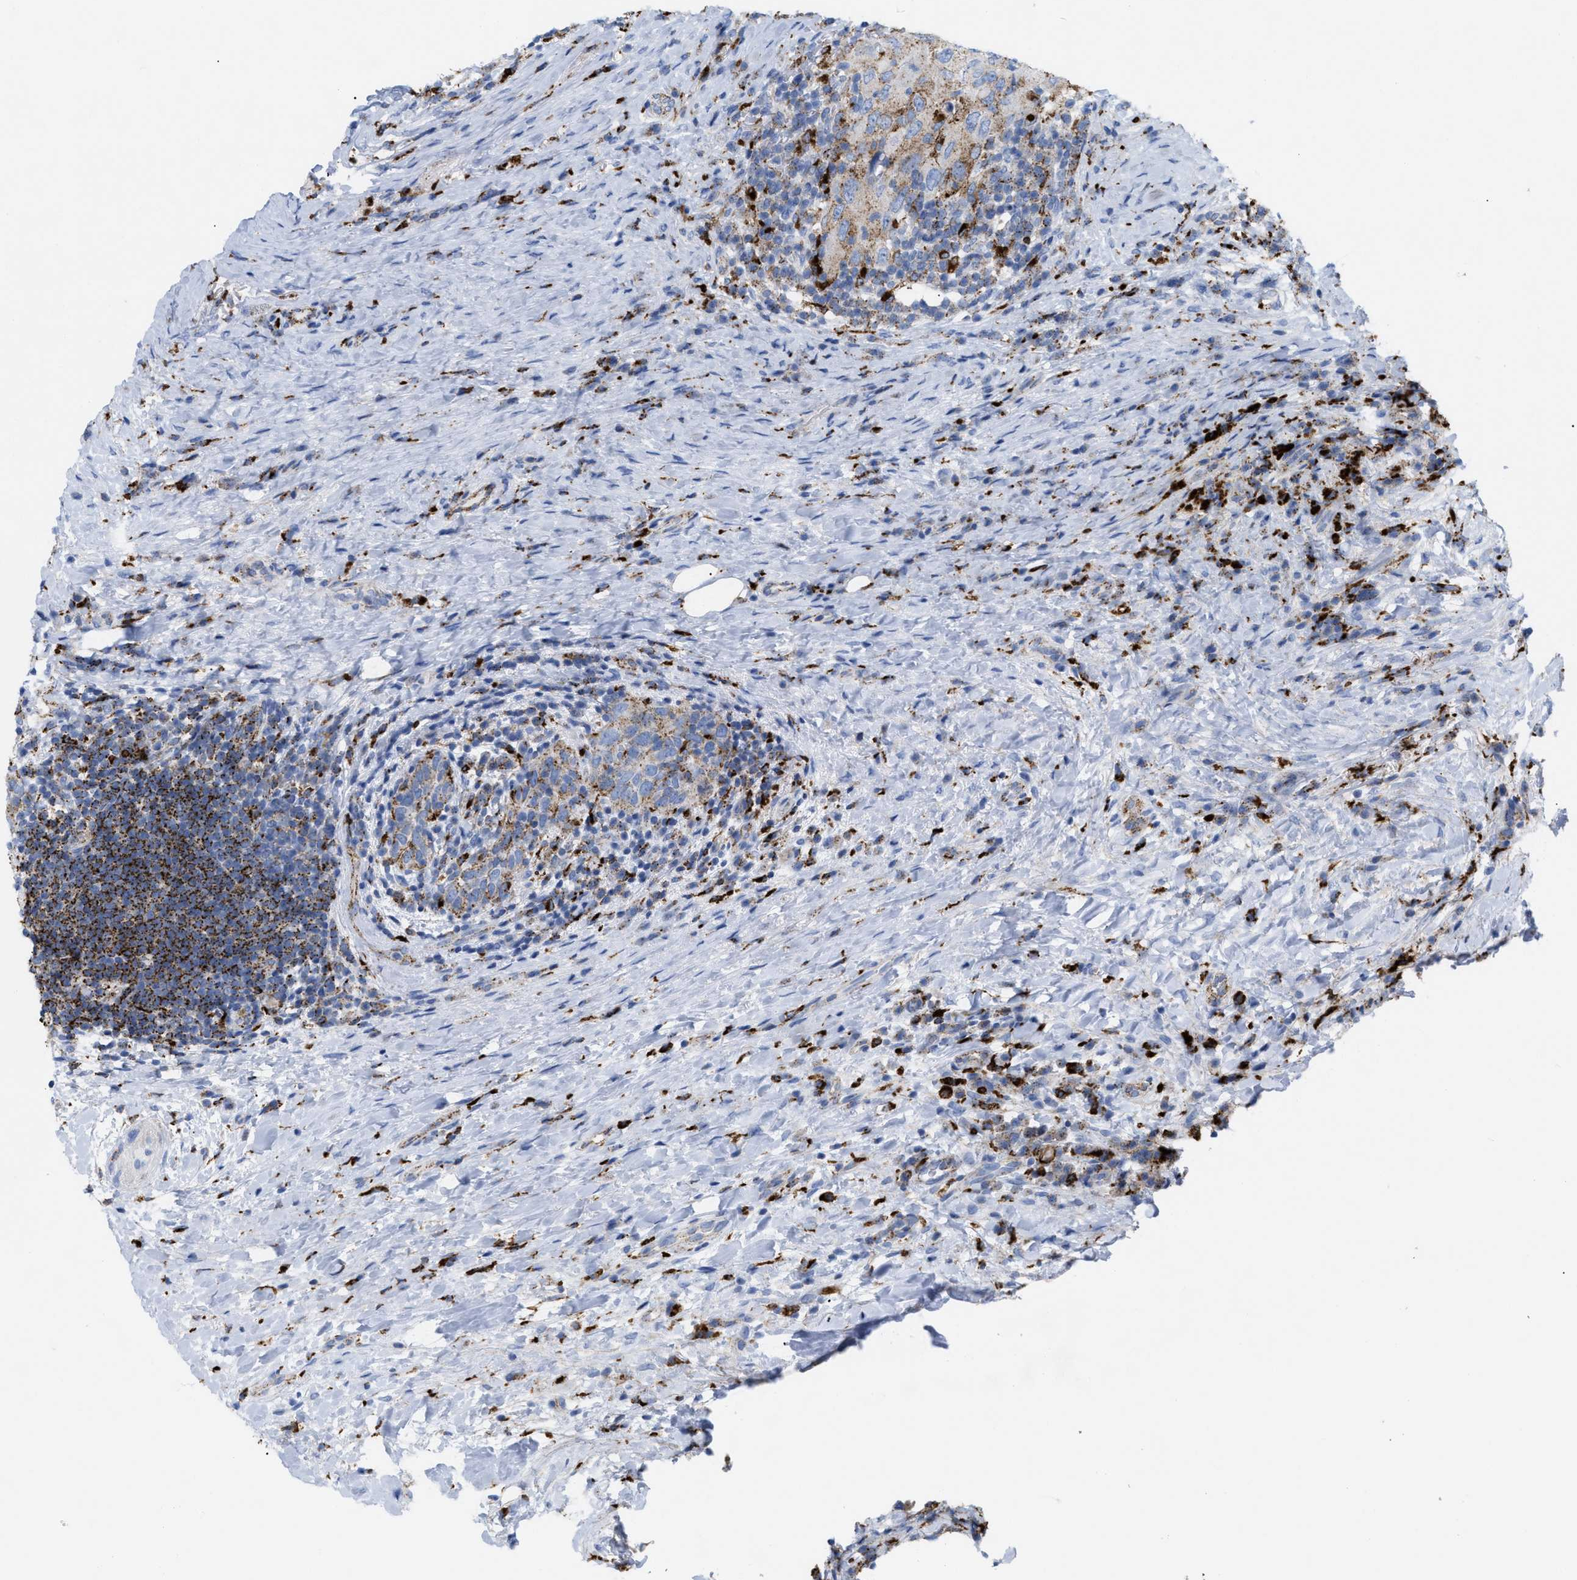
{"staining": {"intensity": "moderate", "quantity": "25%-75%", "location": "cytoplasmic/membranous"}, "tissue": "breast cancer", "cell_type": "Tumor cells", "image_type": "cancer", "snomed": [{"axis": "morphology", "description": "Duct carcinoma"}, {"axis": "topography", "description": "Breast"}], "caption": "Protein expression analysis of human breast cancer reveals moderate cytoplasmic/membranous staining in about 25%-75% of tumor cells.", "gene": "DRAM2", "patient": {"sex": "female", "age": 37}}